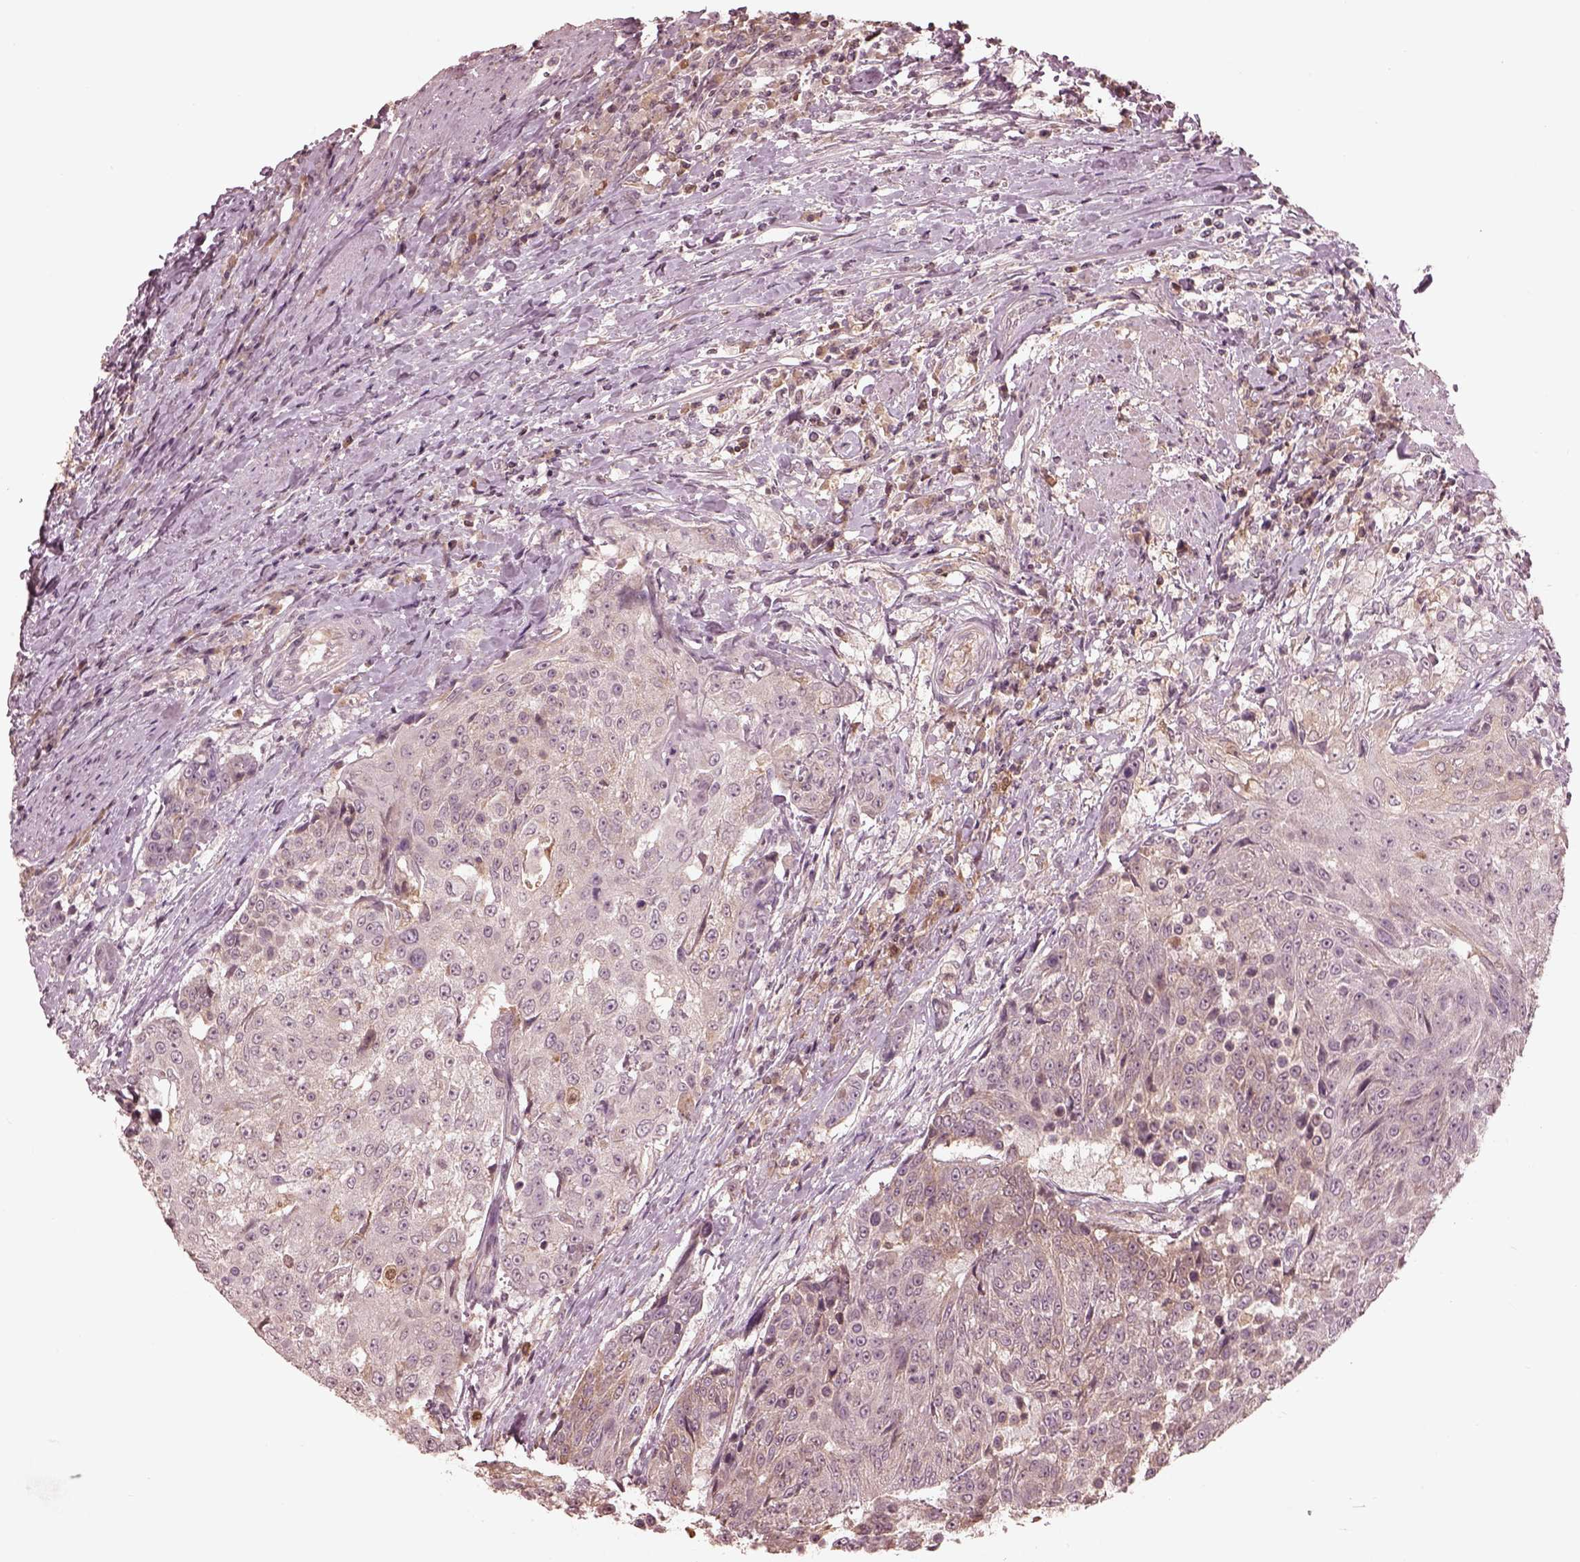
{"staining": {"intensity": "negative", "quantity": "none", "location": "none"}, "tissue": "urothelial cancer", "cell_type": "Tumor cells", "image_type": "cancer", "snomed": [{"axis": "morphology", "description": "Urothelial carcinoma, High grade"}, {"axis": "topography", "description": "Urinary bladder"}], "caption": "Urothelial cancer was stained to show a protein in brown. There is no significant expression in tumor cells.", "gene": "TF", "patient": {"sex": "female", "age": 63}}